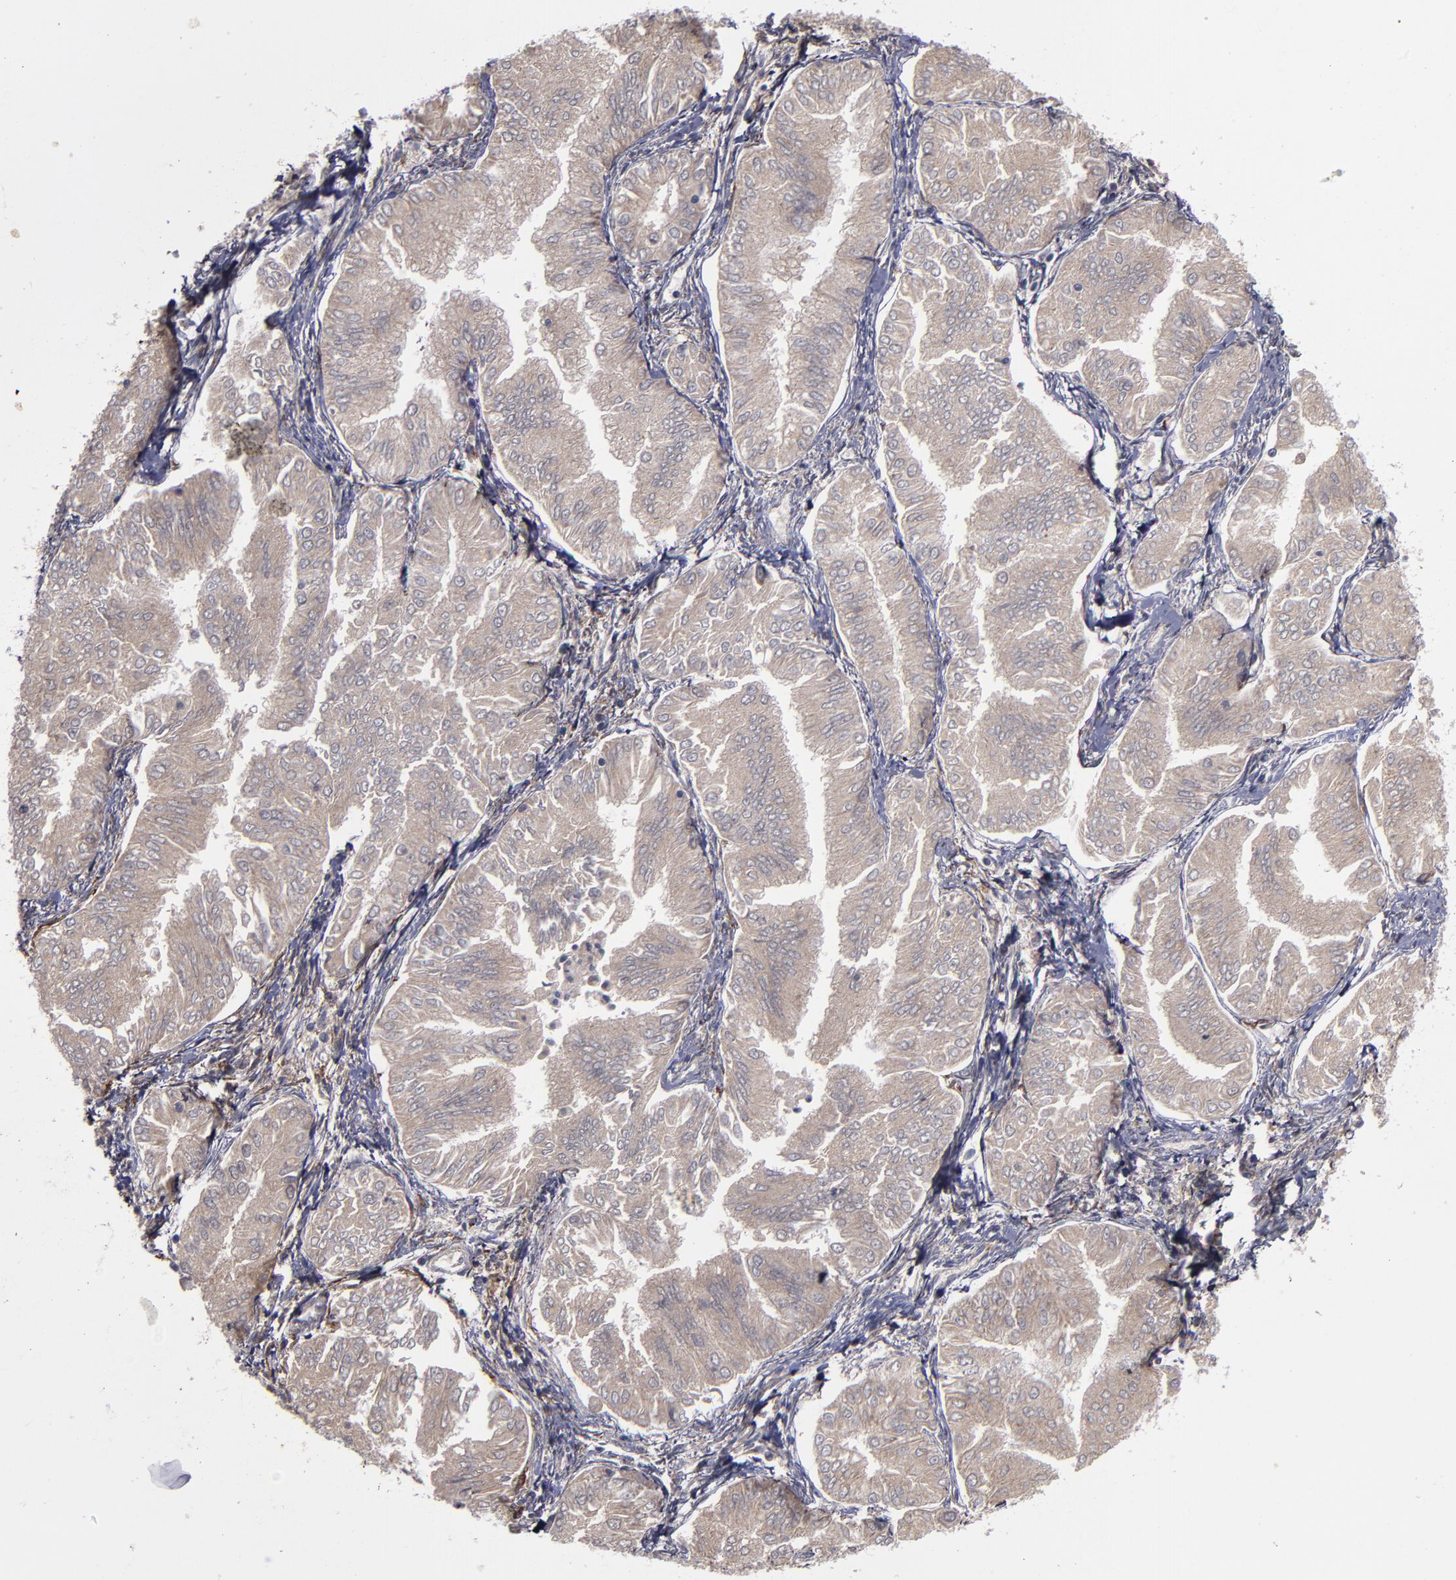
{"staining": {"intensity": "weak", "quantity": ">75%", "location": "cytoplasmic/membranous"}, "tissue": "endometrial cancer", "cell_type": "Tumor cells", "image_type": "cancer", "snomed": [{"axis": "morphology", "description": "Adenocarcinoma, NOS"}, {"axis": "topography", "description": "Endometrium"}], "caption": "Brown immunohistochemical staining in endometrial cancer demonstrates weak cytoplasmic/membranous staining in about >75% of tumor cells.", "gene": "MMP11", "patient": {"sex": "female", "age": 53}}